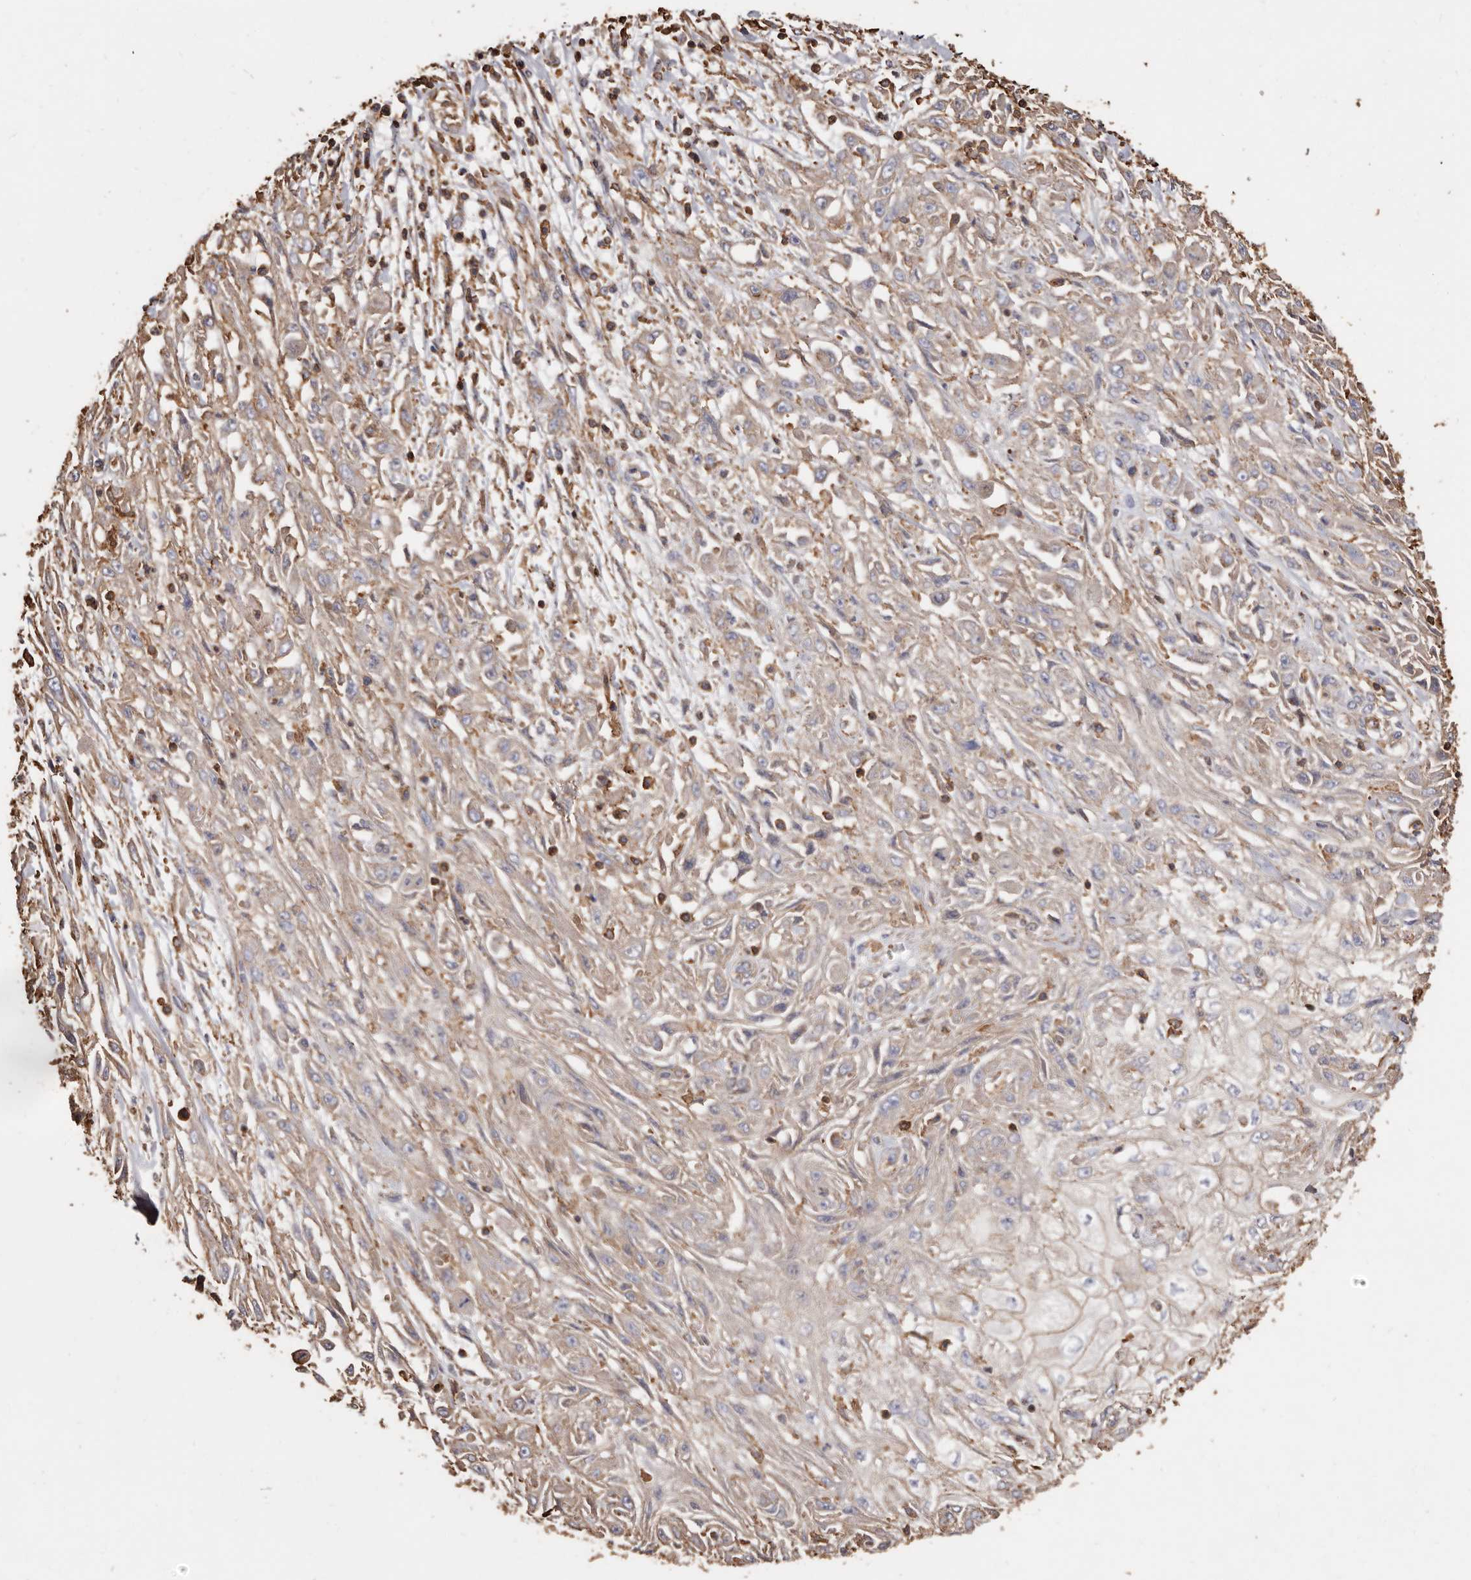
{"staining": {"intensity": "weak", "quantity": "25%-75%", "location": "cytoplasmic/membranous"}, "tissue": "skin cancer", "cell_type": "Tumor cells", "image_type": "cancer", "snomed": [{"axis": "morphology", "description": "Squamous cell carcinoma, NOS"}, {"axis": "morphology", "description": "Squamous cell carcinoma, metastatic, NOS"}, {"axis": "topography", "description": "Skin"}, {"axis": "topography", "description": "Lymph node"}], "caption": "About 25%-75% of tumor cells in human skin squamous cell carcinoma demonstrate weak cytoplasmic/membranous protein positivity as visualized by brown immunohistochemical staining.", "gene": "COQ8B", "patient": {"sex": "male", "age": 75}}